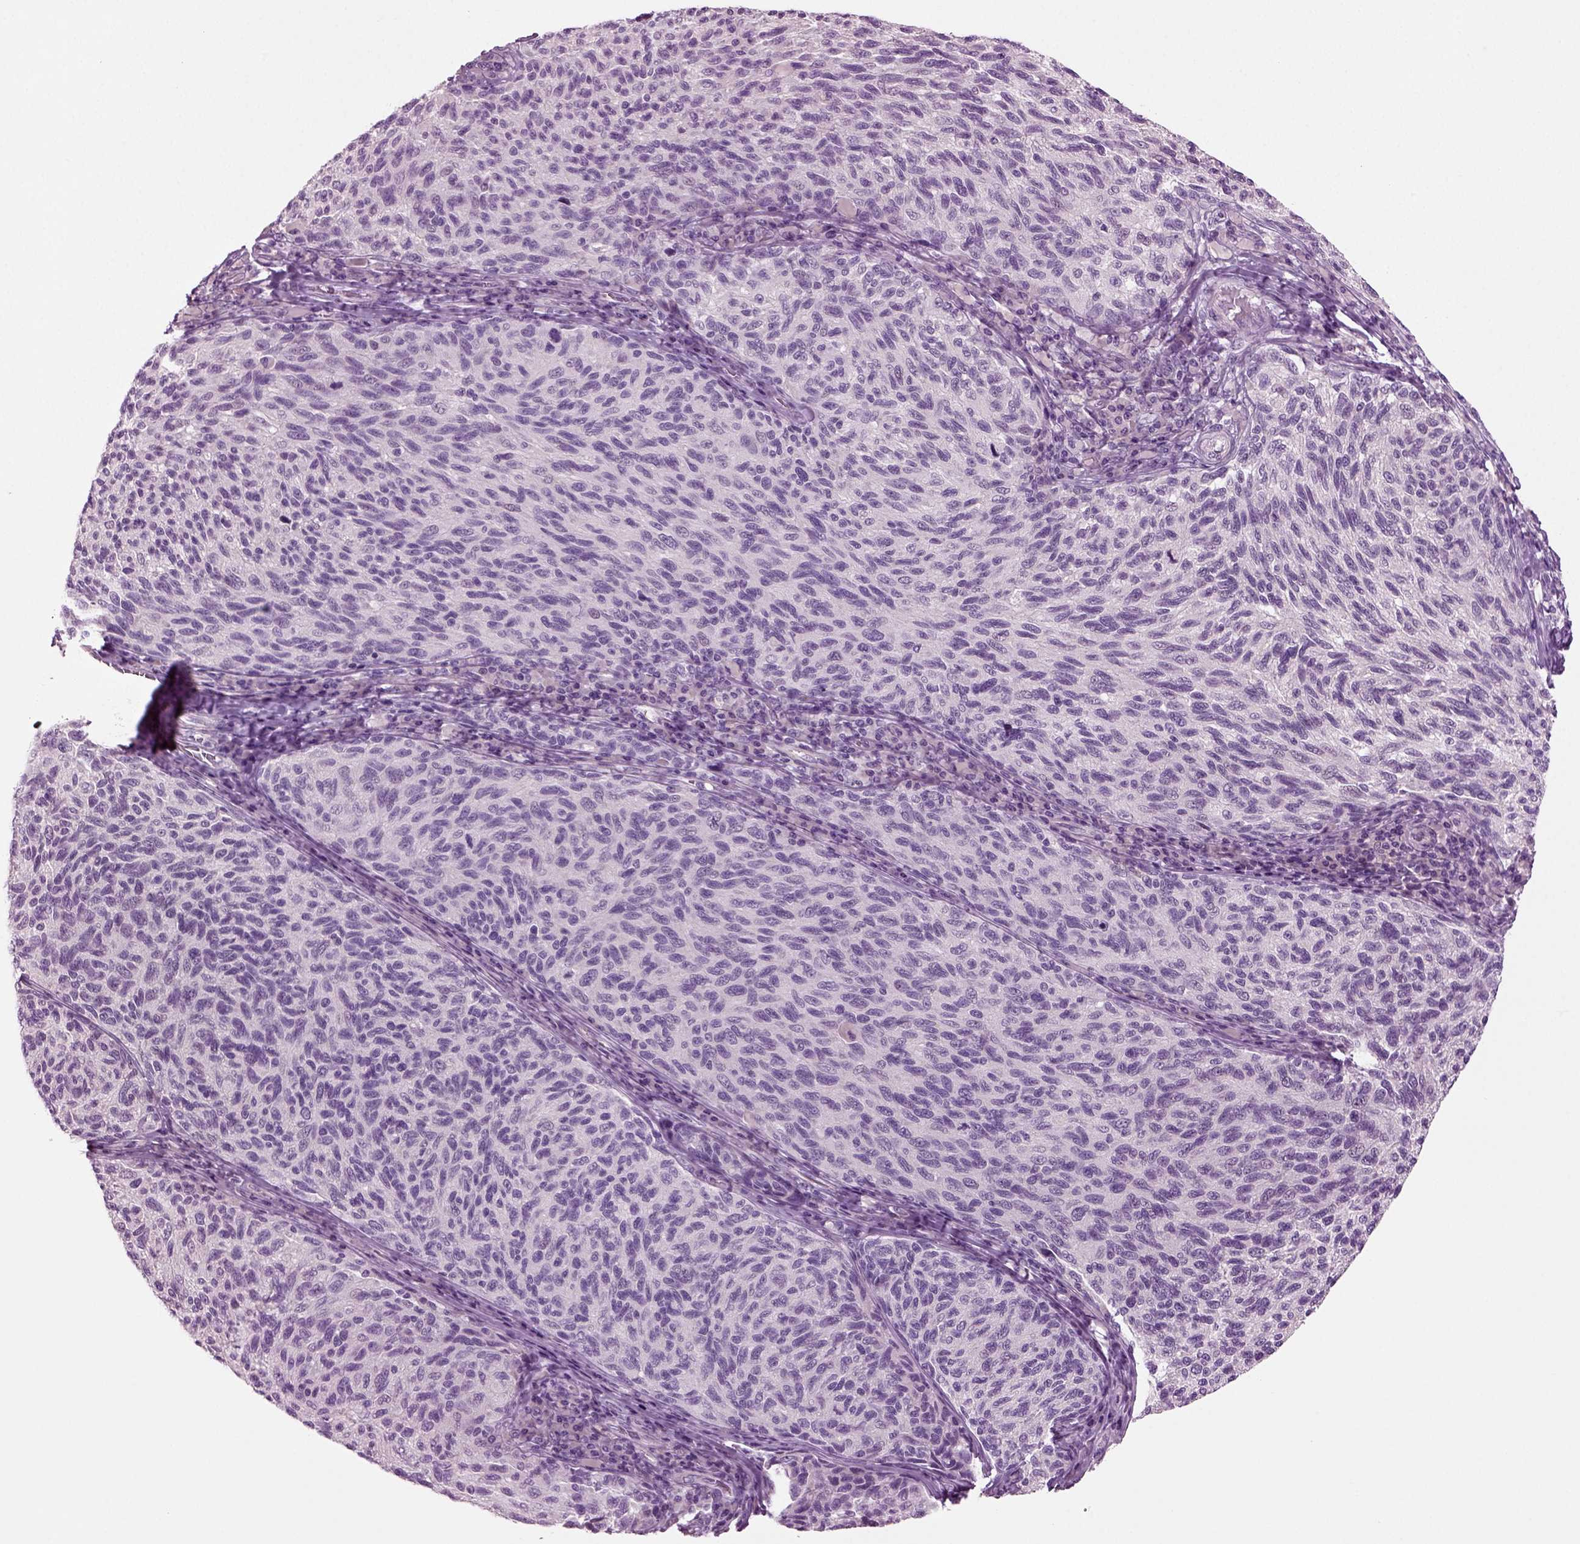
{"staining": {"intensity": "negative", "quantity": "none", "location": "none"}, "tissue": "melanoma", "cell_type": "Tumor cells", "image_type": "cancer", "snomed": [{"axis": "morphology", "description": "Malignant melanoma, NOS"}, {"axis": "topography", "description": "Skin"}], "caption": "Image shows no protein positivity in tumor cells of melanoma tissue.", "gene": "COL9A2", "patient": {"sex": "female", "age": 73}}